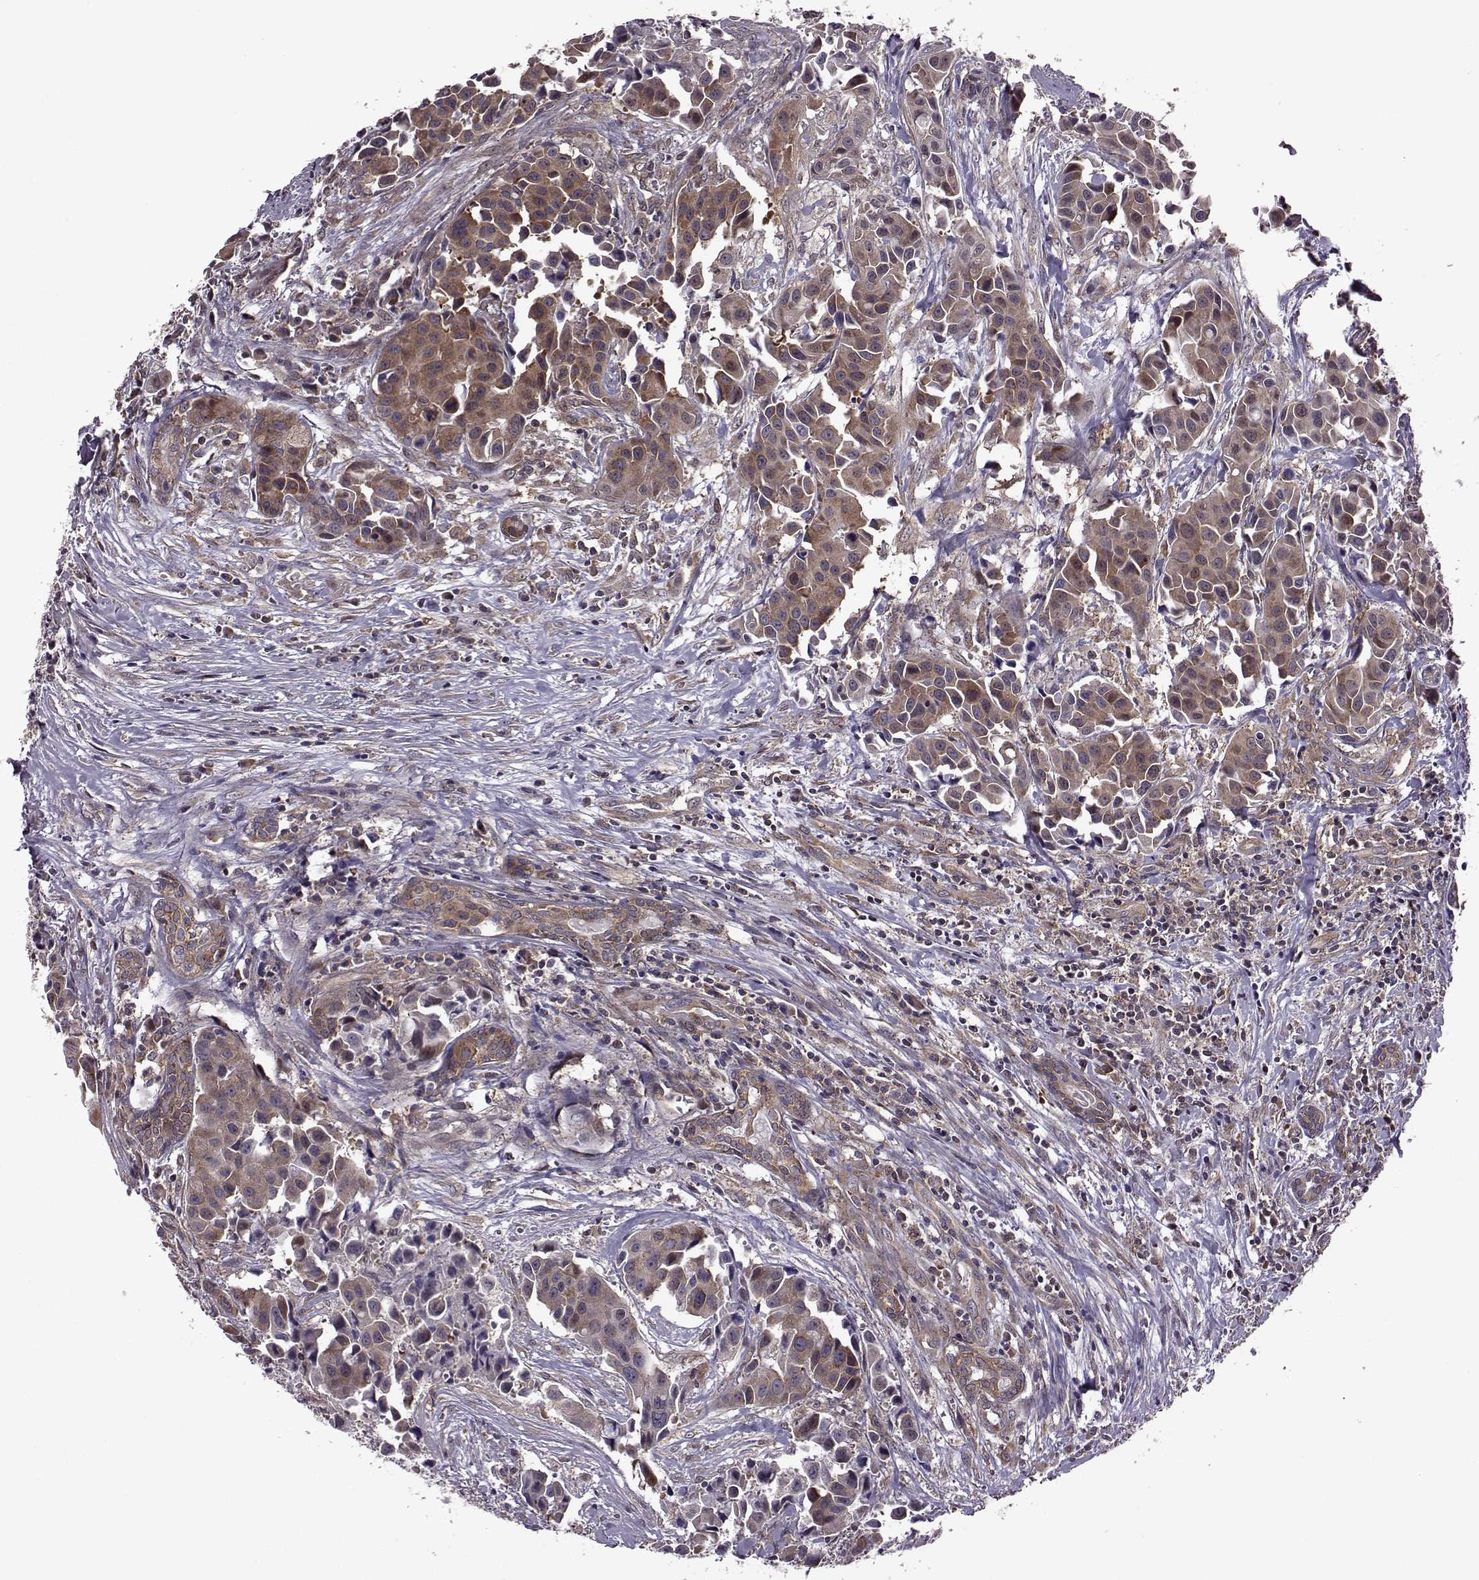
{"staining": {"intensity": "moderate", "quantity": ">75%", "location": "cytoplasmic/membranous"}, "tissue": "head and neck cancer", "cell_type": "Tumor cells", "image_type": "cancer", "snomed": [{"axis": "morphology", "description": "Adenocarcinoma, NOS"}, {"axis": "topography", "description": "Head-Neck"}], "caption": "Immunohistochemical staining of adenocarcinoma (head and neck) reveals medium levels of moderate cytoplasmic/membranous staining in approximately >75% of tumor cells.", "gene": "URI1", "patient": {"sex": "male", "age": 76}}